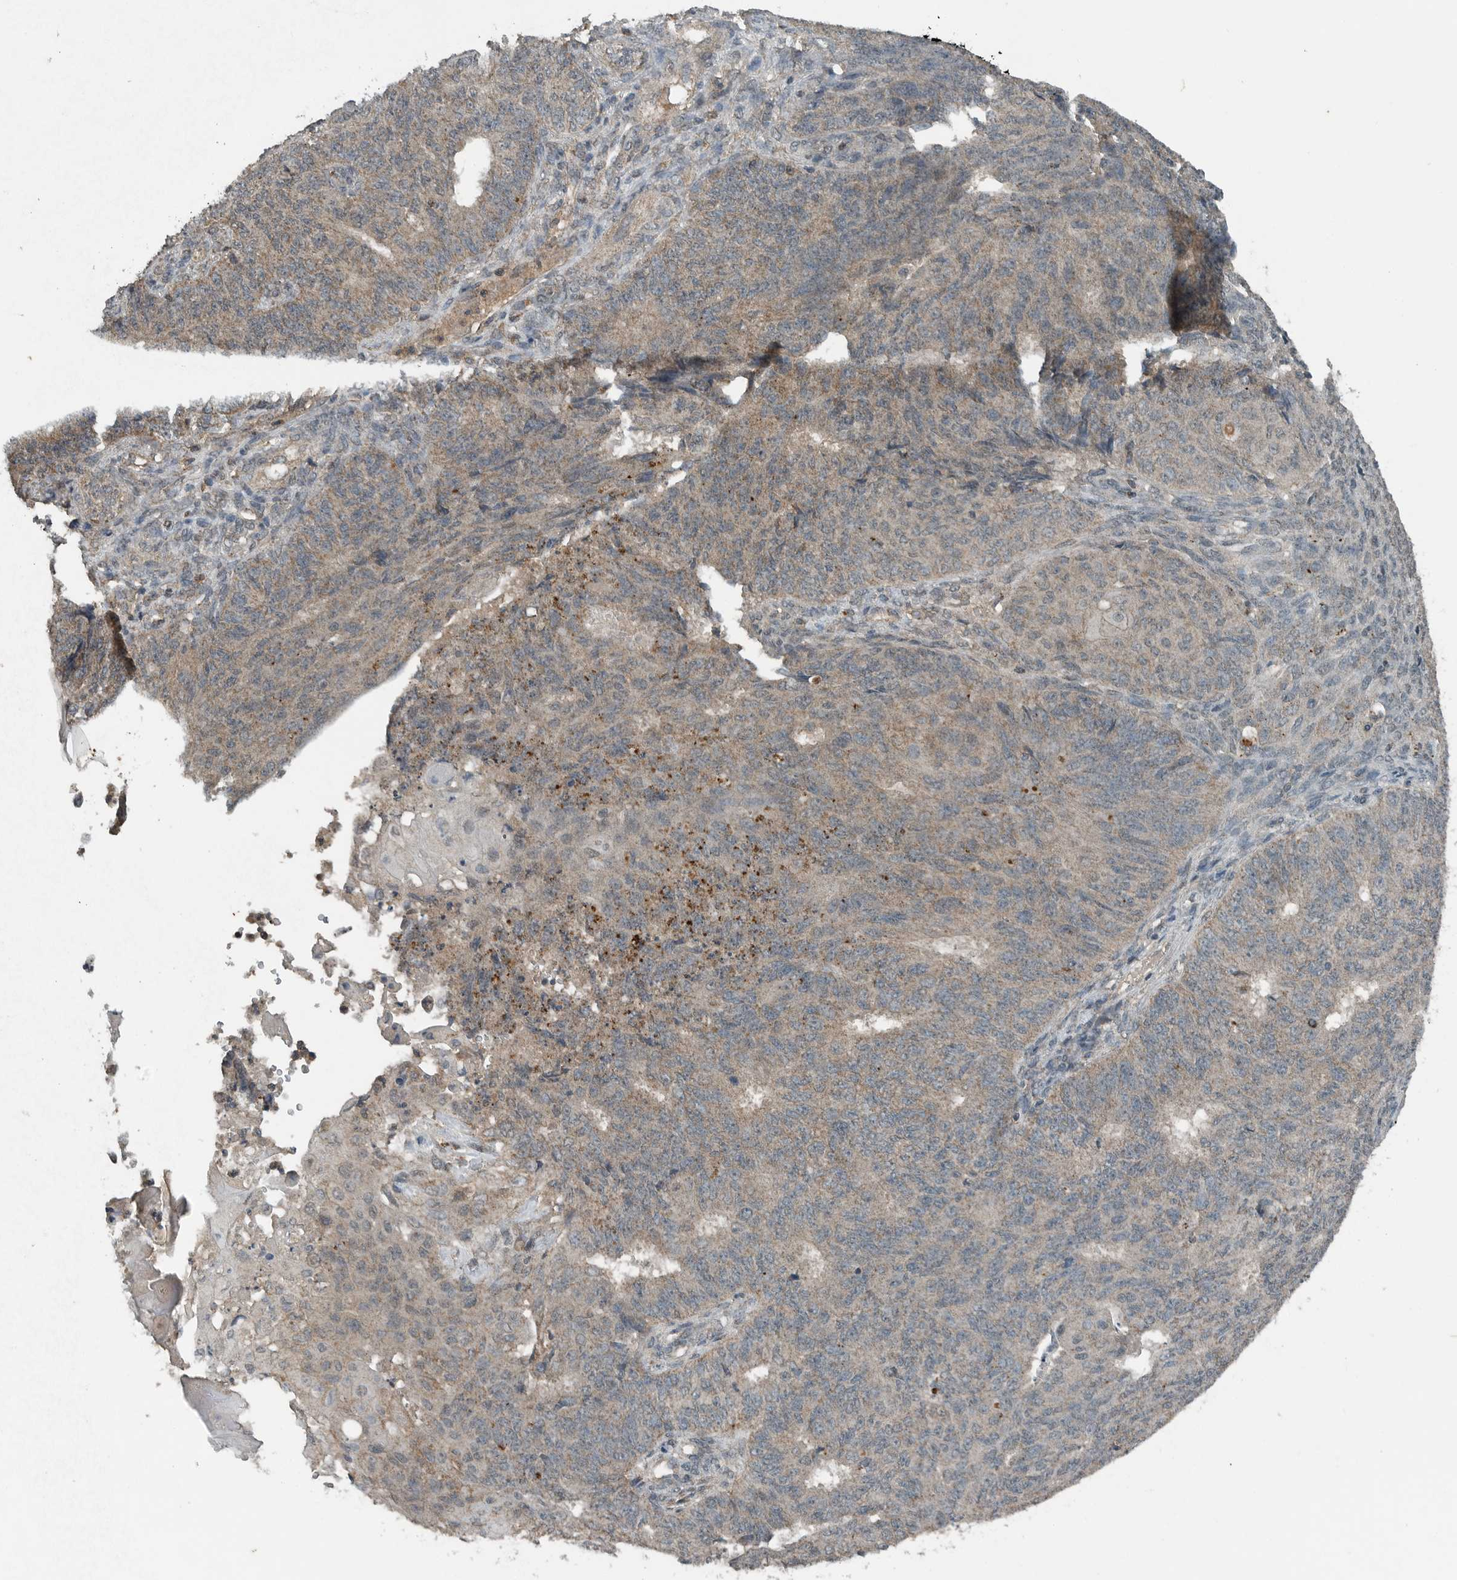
{"staining": {"intensity": "weak", "quantity": "25%-75%", "location": "cytoplasmic/membranous"}, "tissue": "endometrial cancer", "cell_type": "Tumor cells", "image_type": "cancer", "snomed": [{"axis": "morphology", "description": "Adenocarcinoma, NOS"}, {"axis": "topography", "description": "Endometrium"}], "caption": "Brown immunohistochemical staining in adenocarcinoma (endometrial) exhibits weak cytoplasmic/membranous expression in about 25%-75% of tumor cells.", "gene": "IL6ST", "patient": {"sex": "female", "age": 32}}